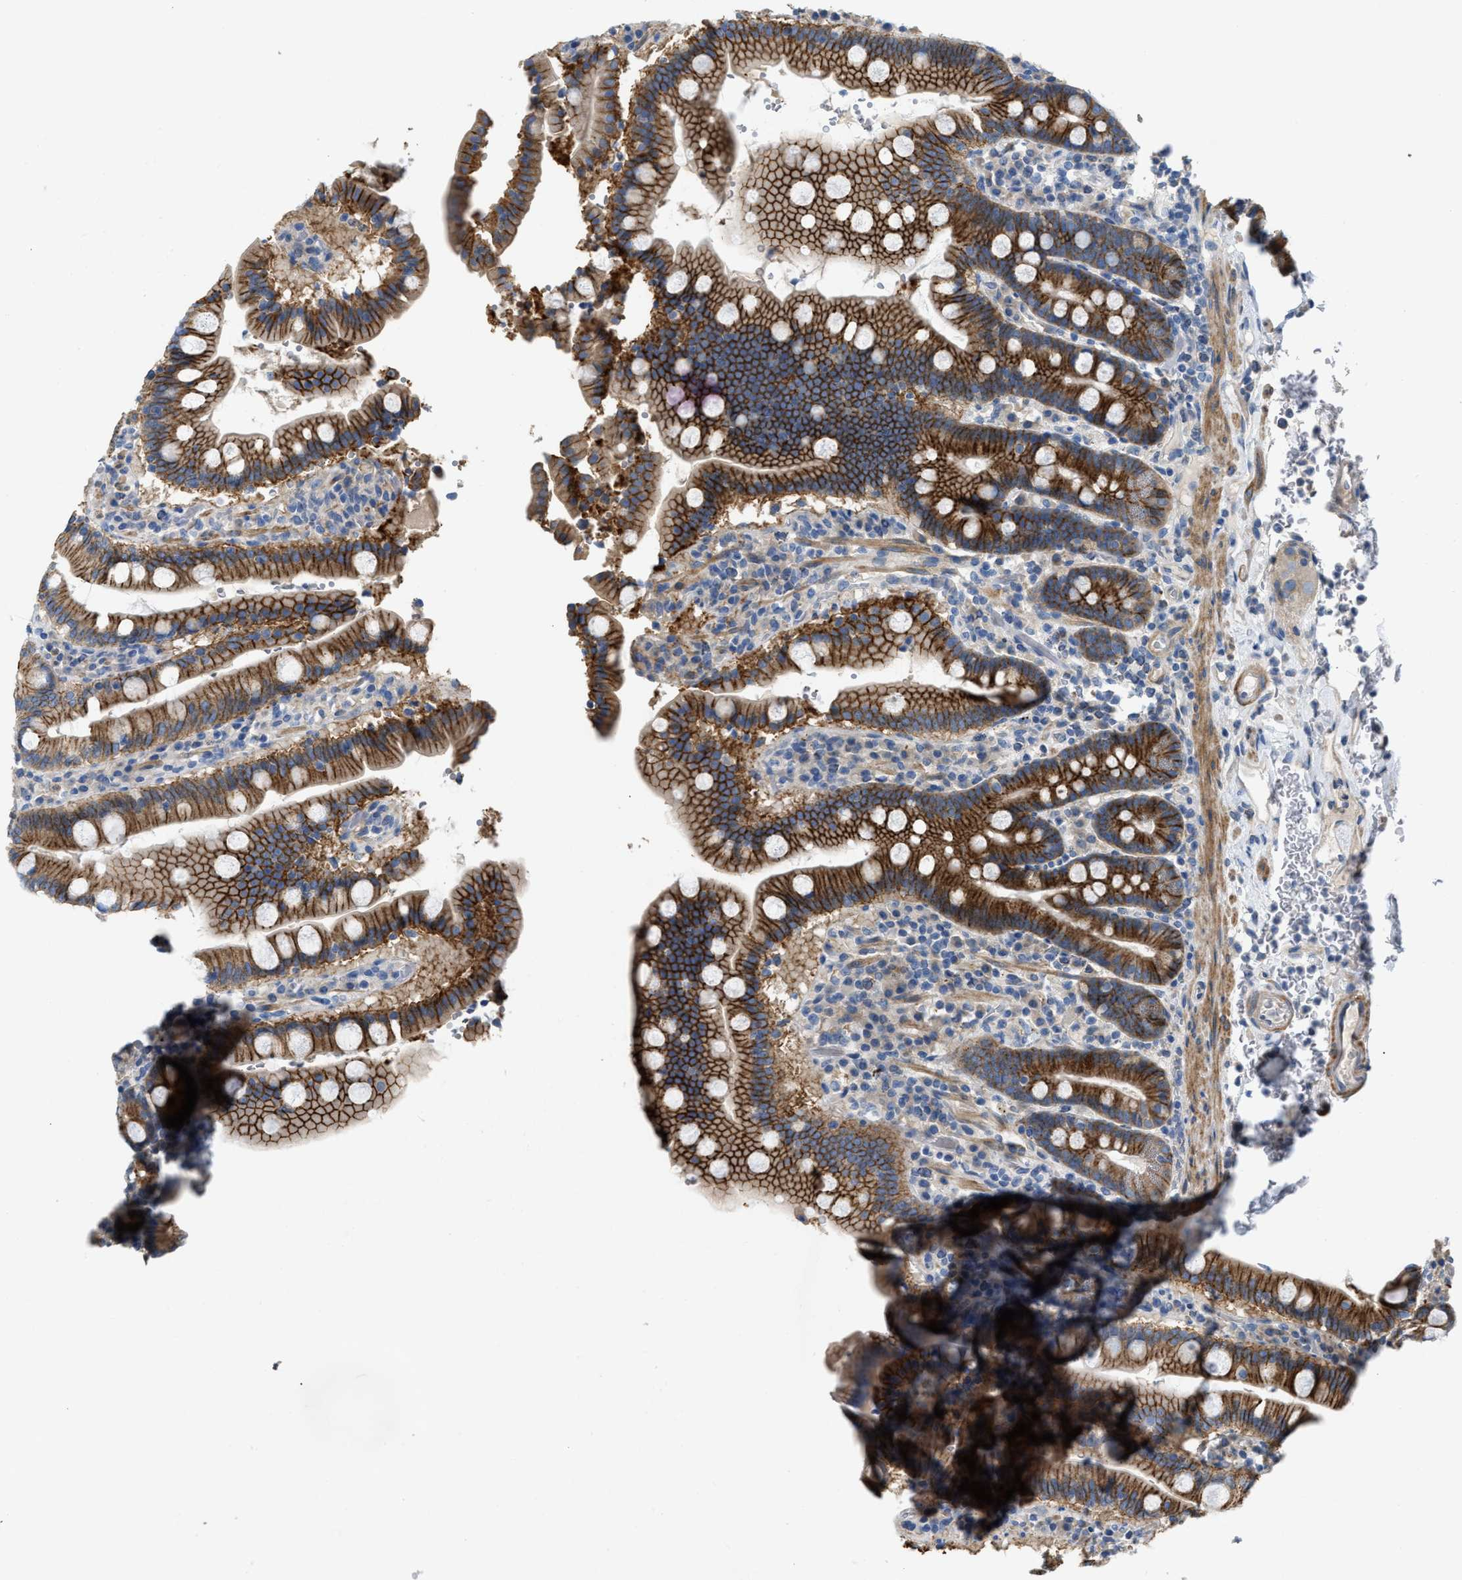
{"staining": {"intensity": "strong", "quantity": ">75%", "location": "cytoplasmic/membranous"}, "tissue": "duodenum", "cell_type": "Glandular cells", "image_type": "normal", "snomed": [{"axis": "morphology", "description": "Normal tissue, NOS"}, {"axis": "topography", "description": "Small intestine, NOS"}], "caption": "Immunohistochemical staining of benign human duodenum shows >75% levels of strong cytoplasmic/membranous protein positivity in approximately >75% of glandular cells. (Stains: DAB (3,3'-diaminobenzidine) in brown, nuclei in blue, Microscopy: brightfield microscopy at high magnification).", "gene": "DHX58", "patient": {"sex": "female", "age": 71}}